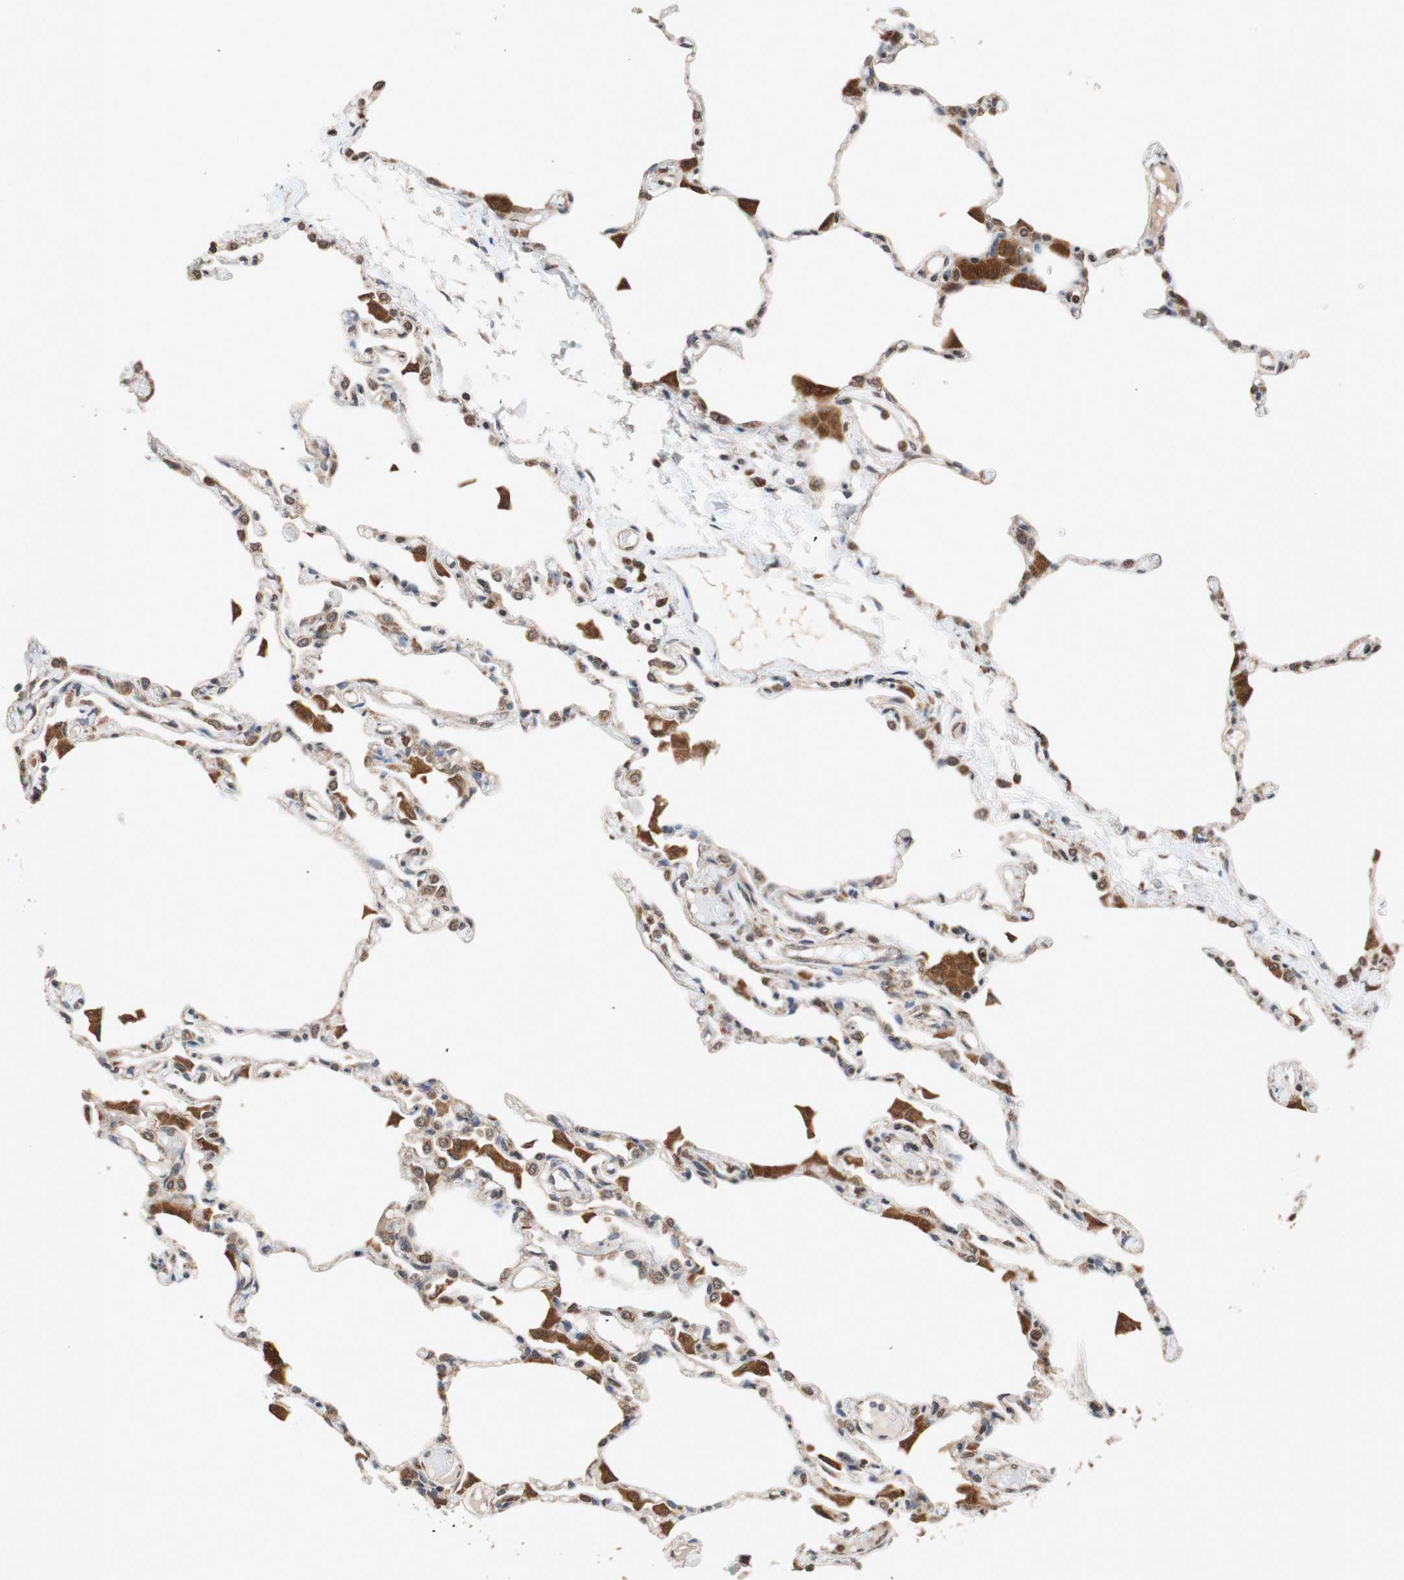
{"staining": {"intensity": "moderate", "quantity": "25%-75%", "location": "cytoplasmic/membranous"}, "tissue": "lung", "cell_type": "Alveolar cells", "image_type": "normal", "snomed": [{"axis": "morphology", "description": "Normal tissue, NOS"}, {"axis": "topography", "description": "Lung"}], "caption": "A brown stain highlights moderate cytoplasmic/membranous expression of a protein in alveolar cells of normal lung.", "gene": "AUP1", "patient": {"sex": "female", "age": 49}}